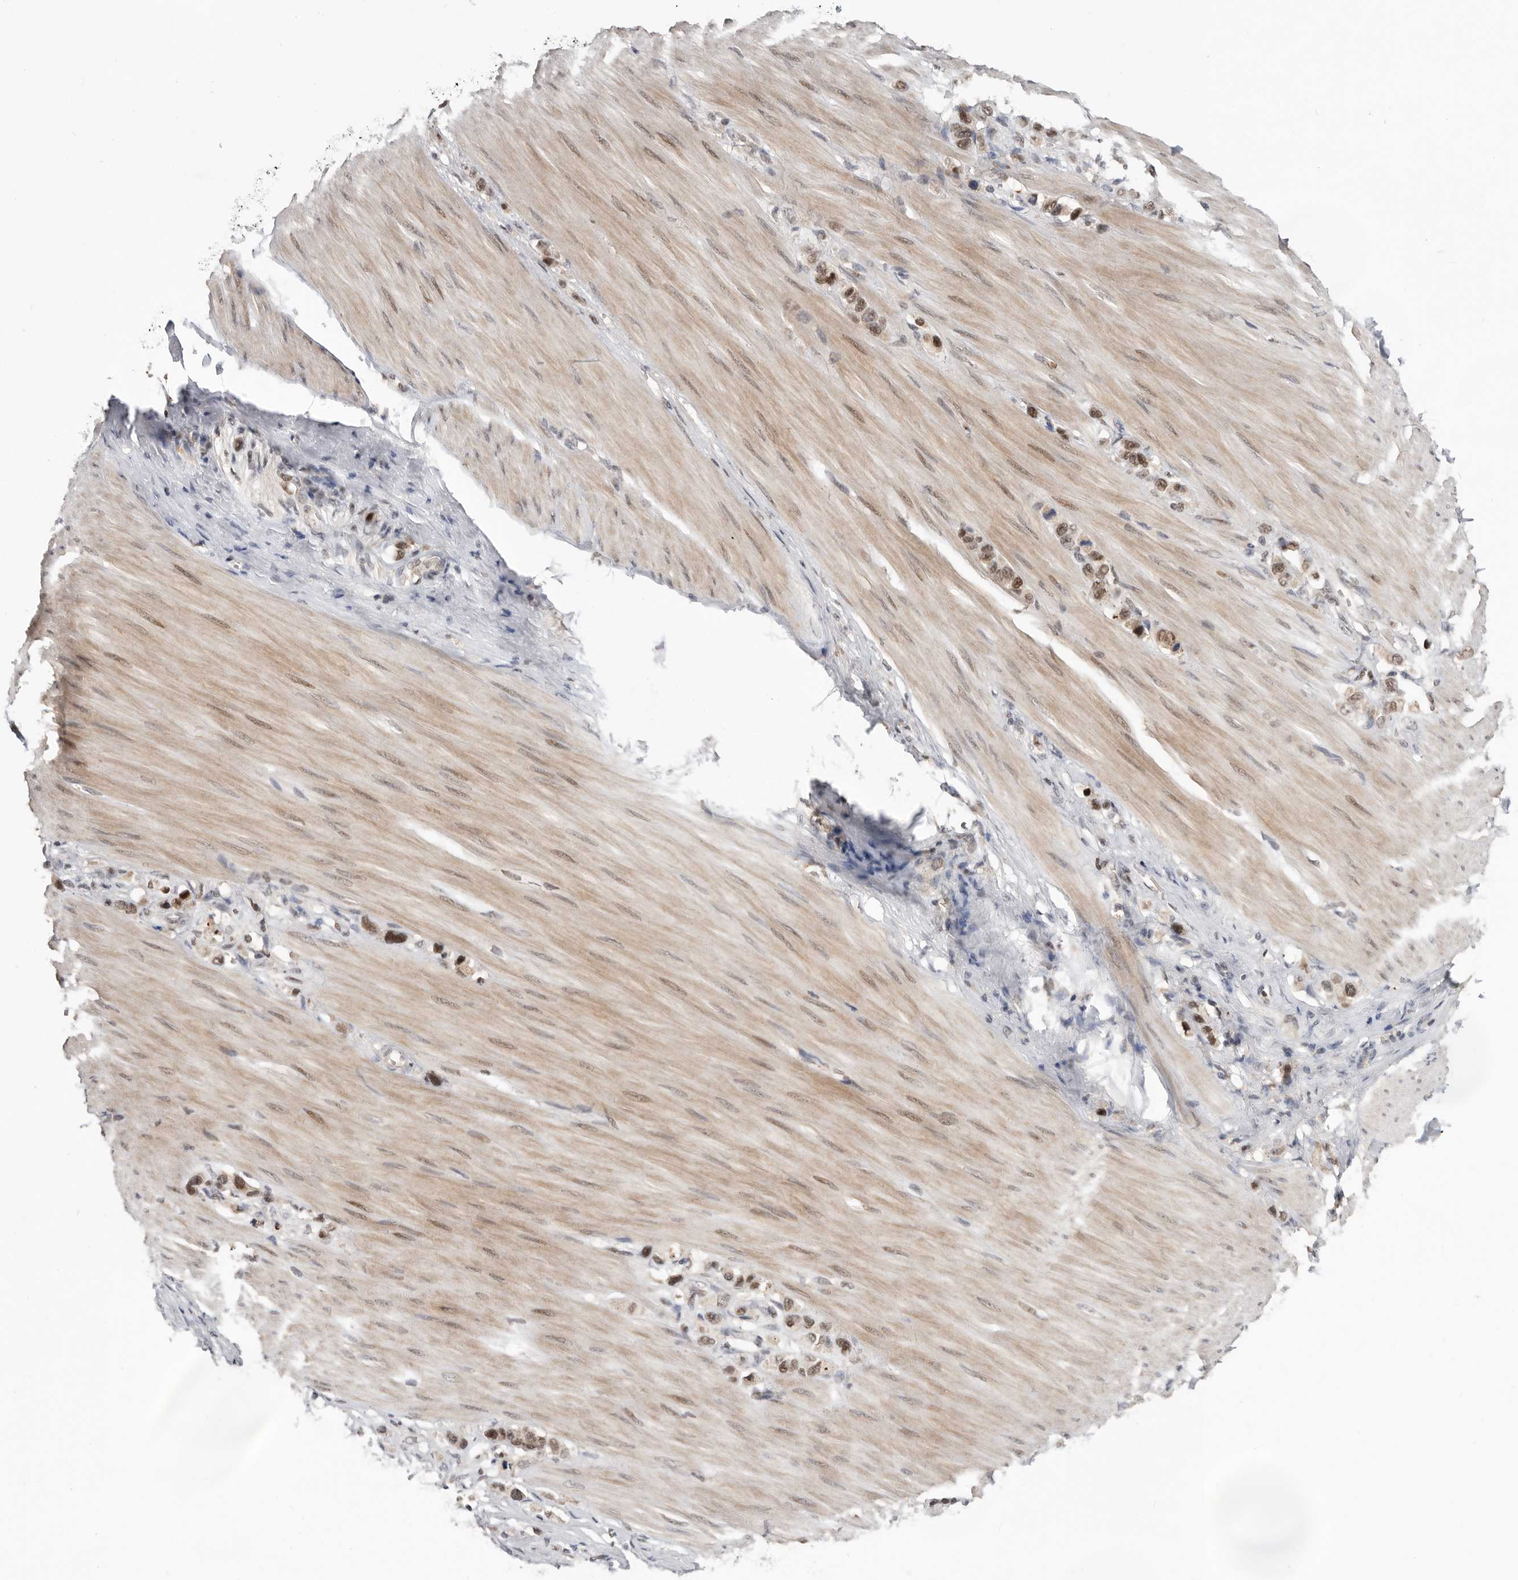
{"staining": {"intensity": "moderate", "quantity": ">75%", "location": "nuclear"}, "tissue": "stomach cancer", "cell_type": "Tumor cells", "image_type": "cancer", "snomed": [{"axis": "morphology", "description": "Adenocarcinoma, NOS"}, {"axis": "topography", "description": "Stomach"}], "caption": "A high-resolution image shows IHC staining of stomach cancer, which exhibits moderate nuclear expression in approximately >75% of tumor cells.", "gene": "BRCA2", "patient": {"sex": "female", "age": 65}}